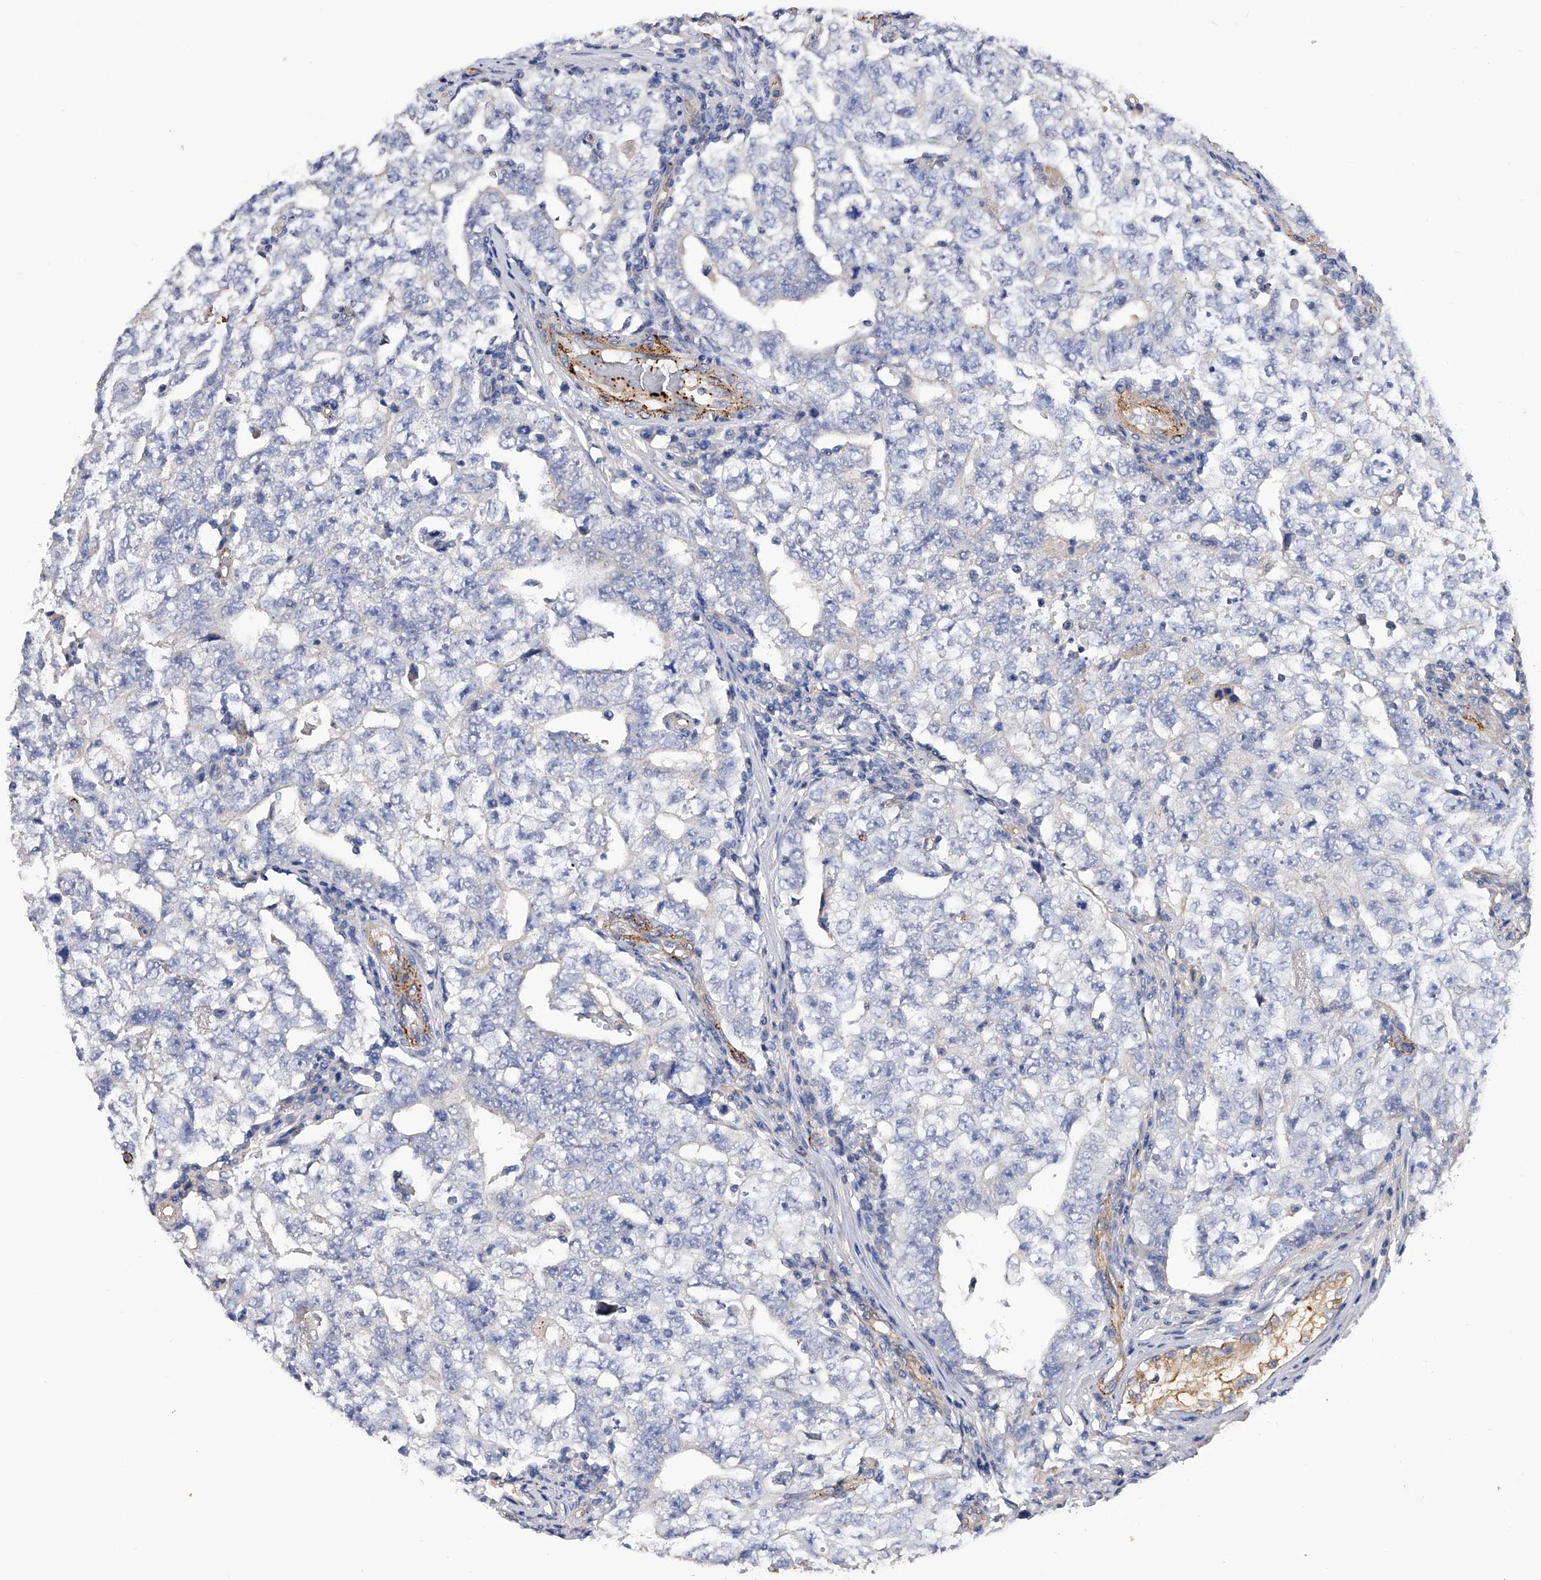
{"staining": {"intensity": "negative", "quantity": "none", "location": "none"}, "tissue": "testis cancer", "cell_type": "Tumor cells", "image_type": "cancer", "snomed": [{"axis": "morphology", "description": "Carcinoma, Embryonal, NOS"}, {"axis": "topography", "description": "Testis"}], "caption": "Protein analysis of testis cancer shows no significant positivity in tumor cells.", "gene": "RWDD2A", "patient": {"sex": "male", "age": 26}}